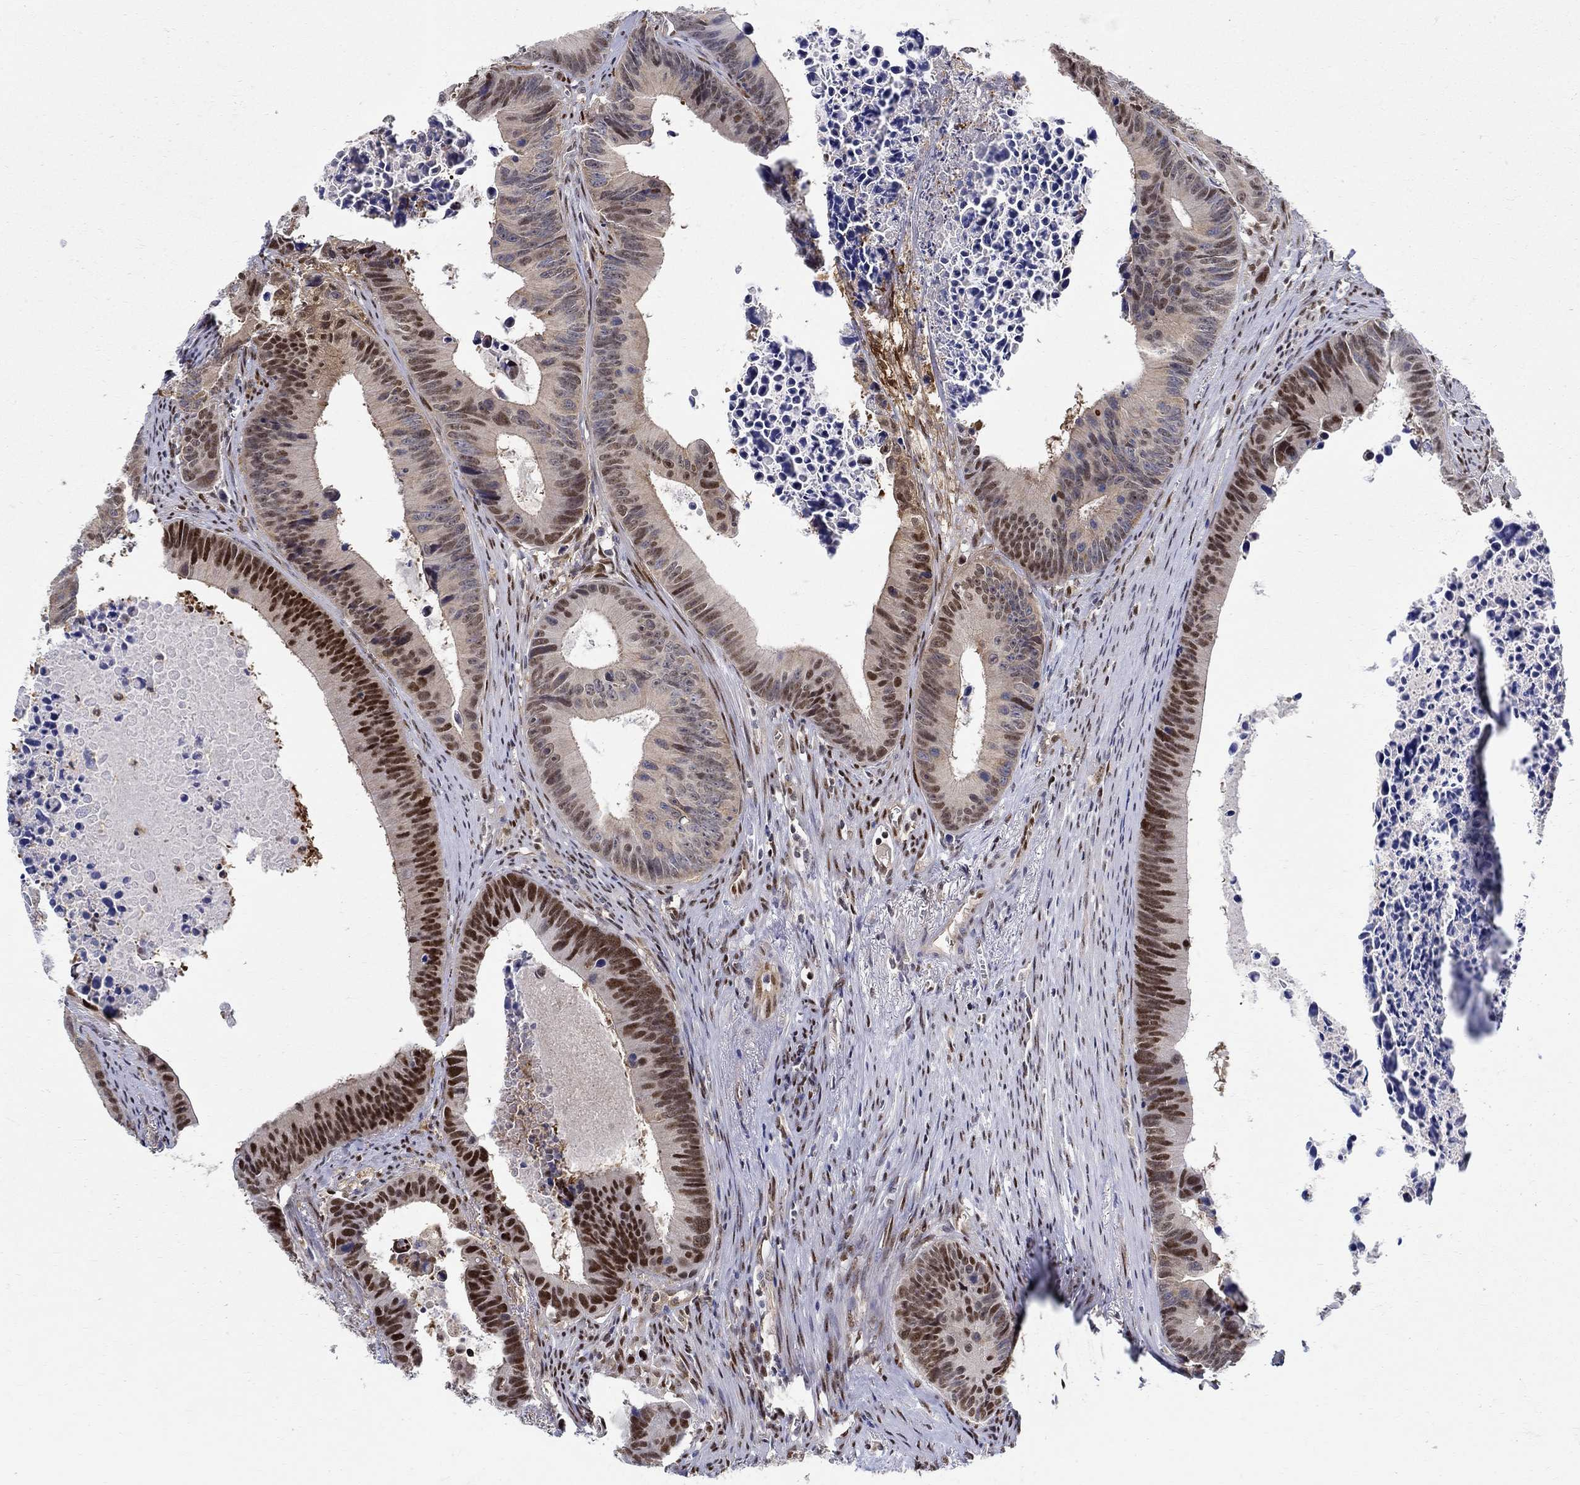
{"staining": {"intensity": "strong", "quantity": "25%-75%", "location": "nuclear"}, "tissue": "colorectal cancer", "cell_type": "Tumor cells", "image_type": "cancer", "snomed": [{"axis": "morphology", "description": "Adenocarcinoma, NOS"}, {"axis": "topography", "description": "Colon"}], "caption": "Brown immunohistochemical staining in adenocarcinoma (colorectal) exhibits strong nuclear positivity in approximately 25%-75% of tumor cells.", "gene": "ZNF594", "patient": {"sex": "female", "age": 87}}